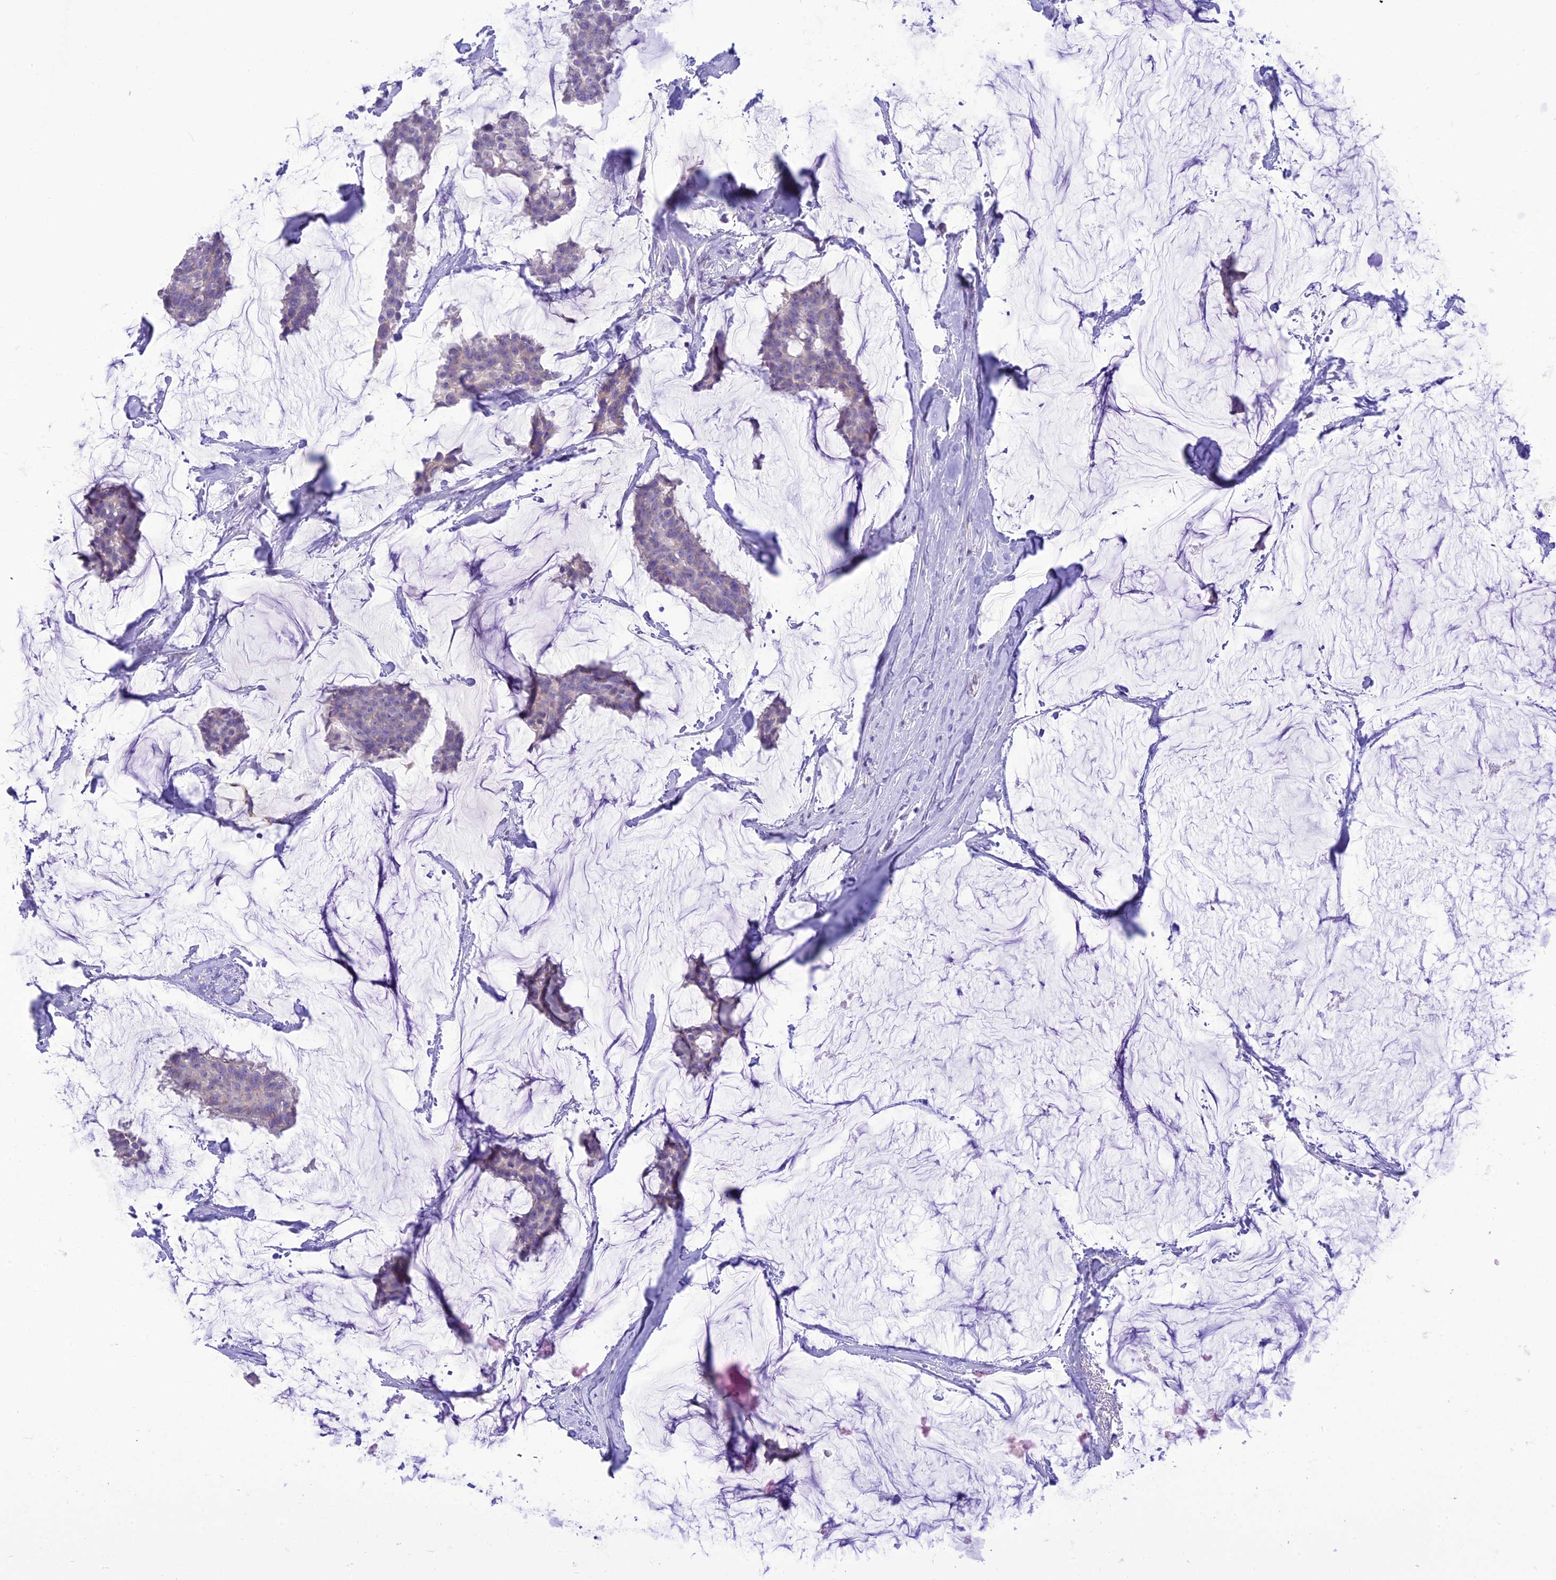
{"staining": {"intensity": "negative", "quantity": "none", "location": "none"}, "tissue": "breast cancer", "cell_type": "Tumor cells", "image_type": "cancer", "snomed": [{"axis": "morphology", "description": "Duct carcinoma"}, {"axis": "topography", "description": "Breast"}], "caption": "An immunohistochemistry micrograph of breast invasive ductal carcinoma is shown. There is no staining in tumor cells of breast invasive ductal carcinoma. Nuclei are stained in blue.", "gene": "DHDH", "patient": {"sex": "female", "age": 93}}